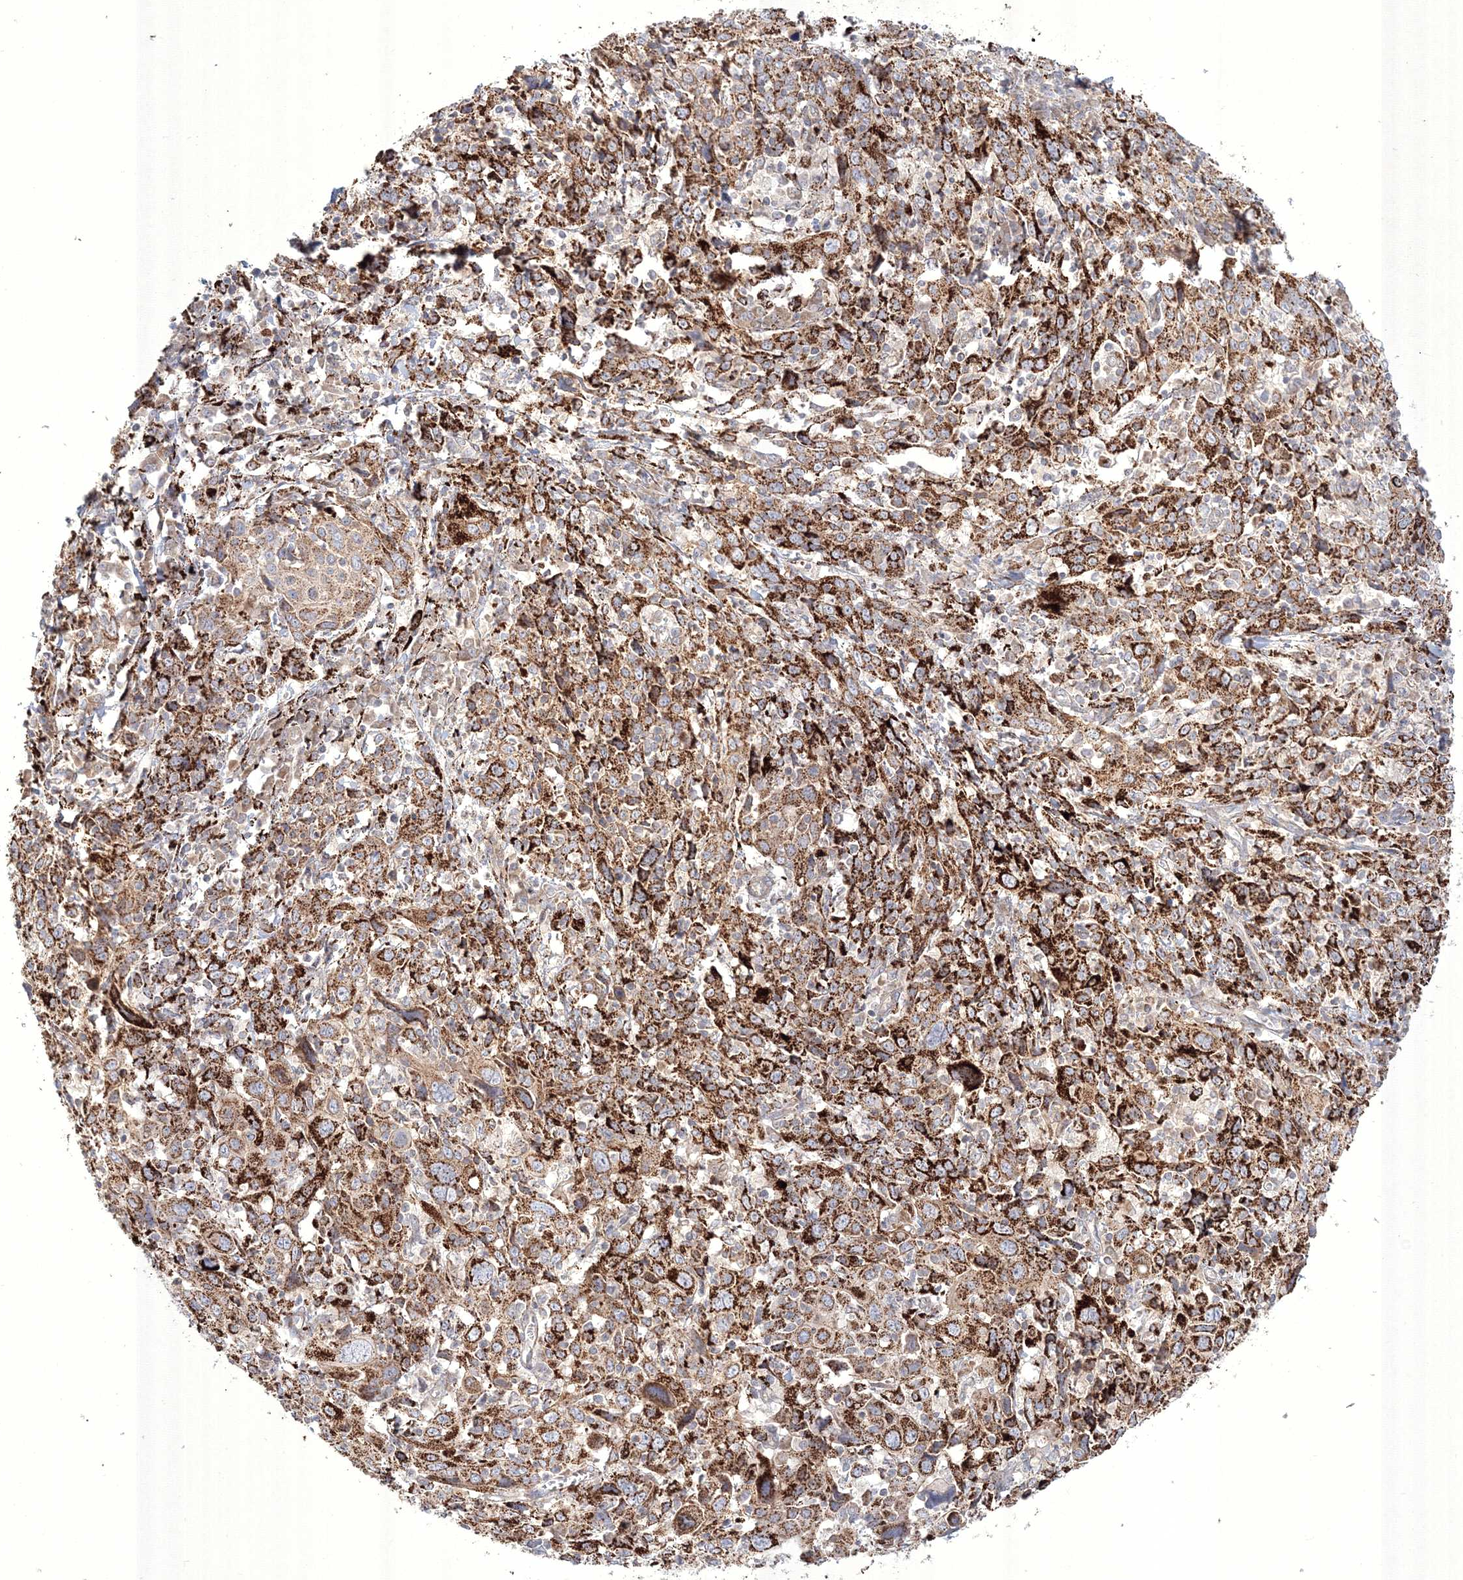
{"staining": {"intensity": "strong", "quantity": ">75%", "location": "cytoplasmic/membranous"}, "tissue": "cervical cancer", "cell_type": "Tumor cells", "image_type": "cancer", "snomed": [{"axis": "morphology", "description": "Squamous cell carcinoma, NOS"}, {"axis": "topography", "description": "Cervix"}], "caption": "Squamous cell carcinoma (cervical) stained for a protein (brown) shows strong cytoplasmic/membranous positive expression in about >75% of tumor cells.", "gene": "WDR49", "patient": {"sex": "female", "age": 46}}